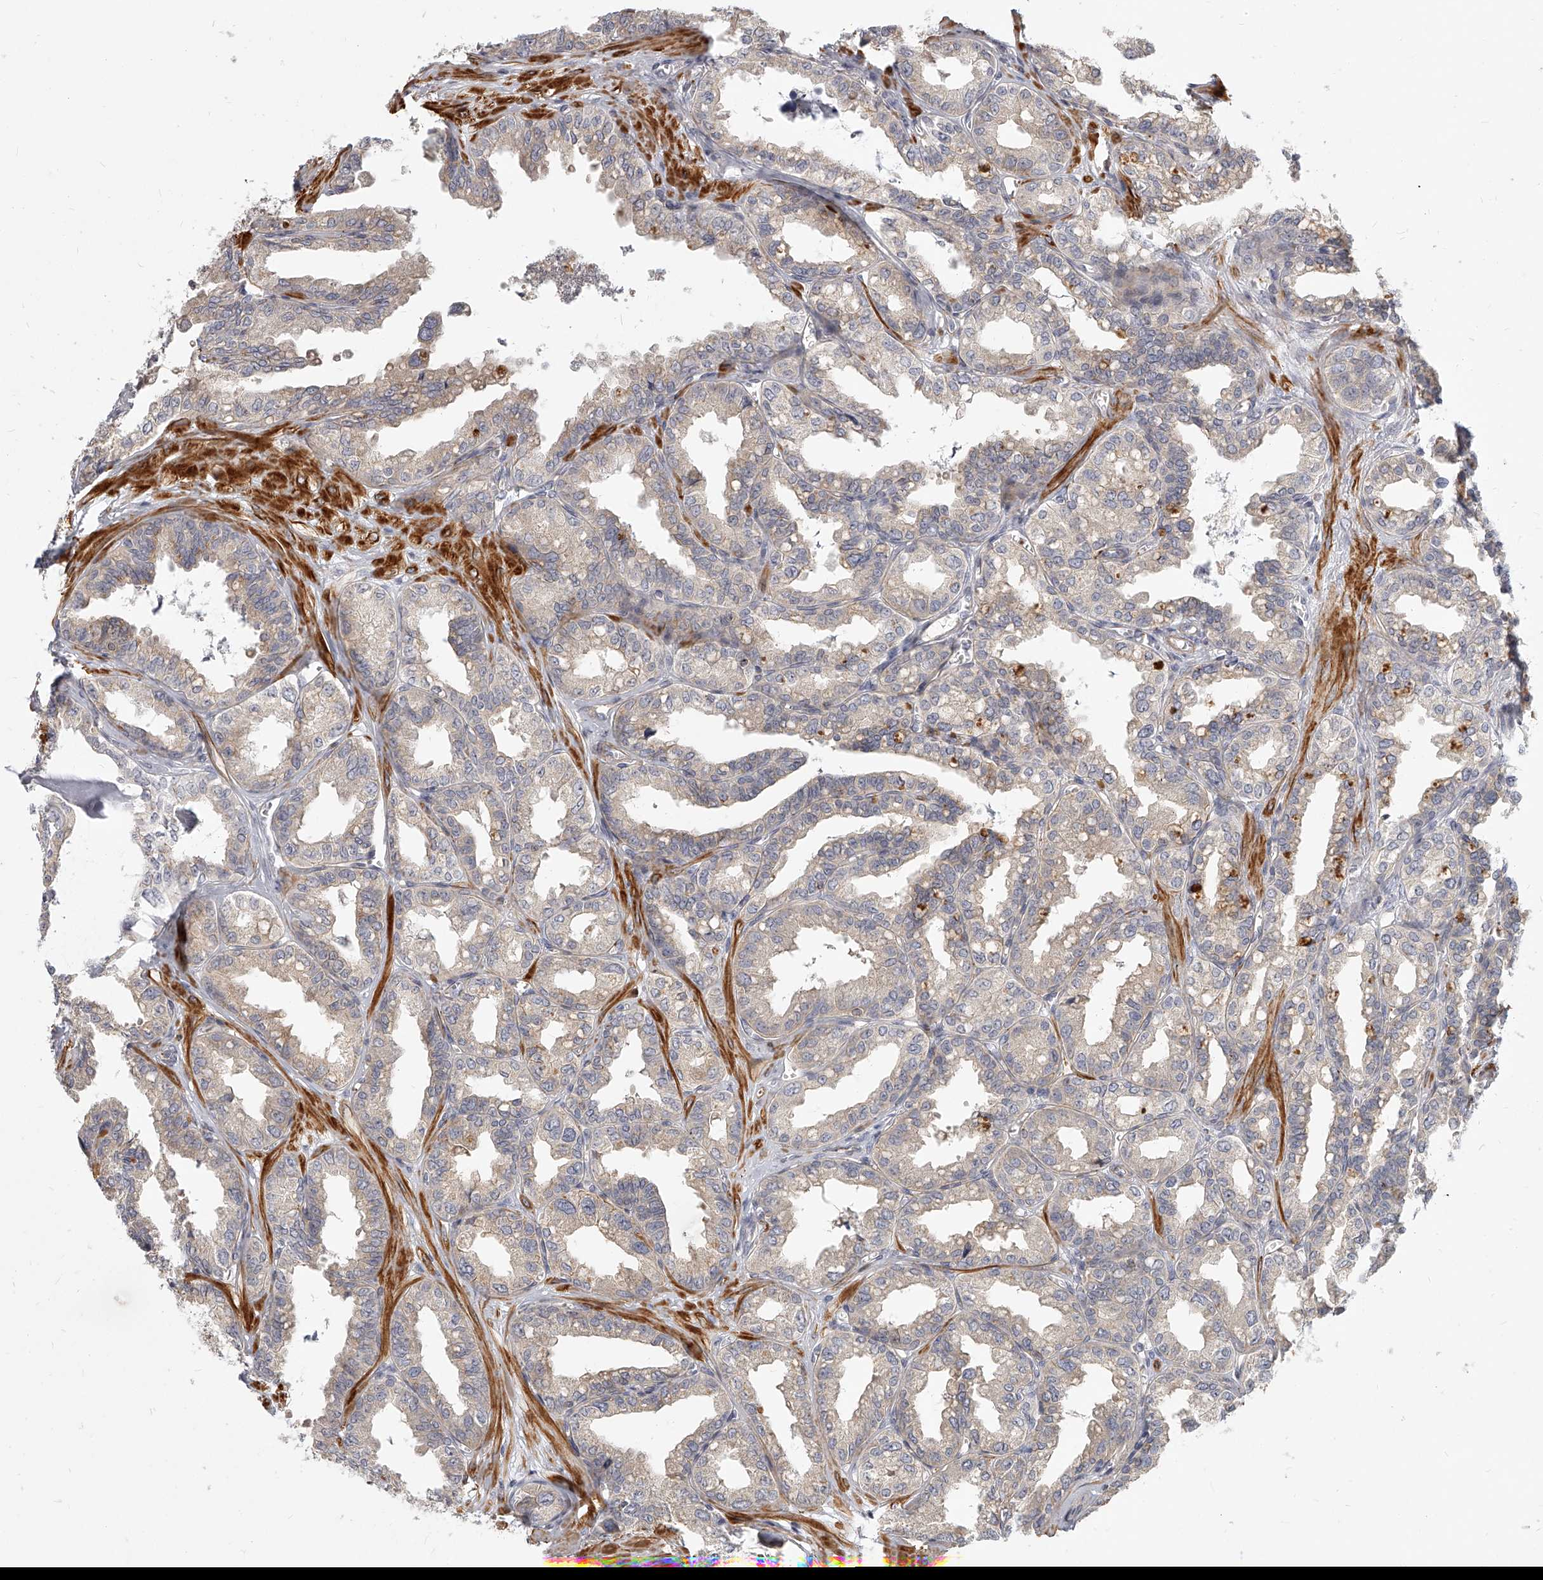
{"staining": {"intensity": "weak", "quantity": "25%-75%", "location": "cytoplasmic/membranous"}, "tissue": "seminal vesicle", "cell_type": "Glandular cells", "image_type": "normal", "snomed": [{"axis": "morphology", "description": "Normal tissue, NOS"}, {"axis": "topography", "description": "Prostate"}, {"axis": "topography", "description": "Seminal veicle"}], "caption": "This image exhibits immunohistochemistry (IHC) staining of normal seminal vesicle, with low weak cytoplasmic/membranous expression in about 25%-75% of glandular cells.", "gene": "SLC37A1", "patient": {"sex": "male", "age": 51}}